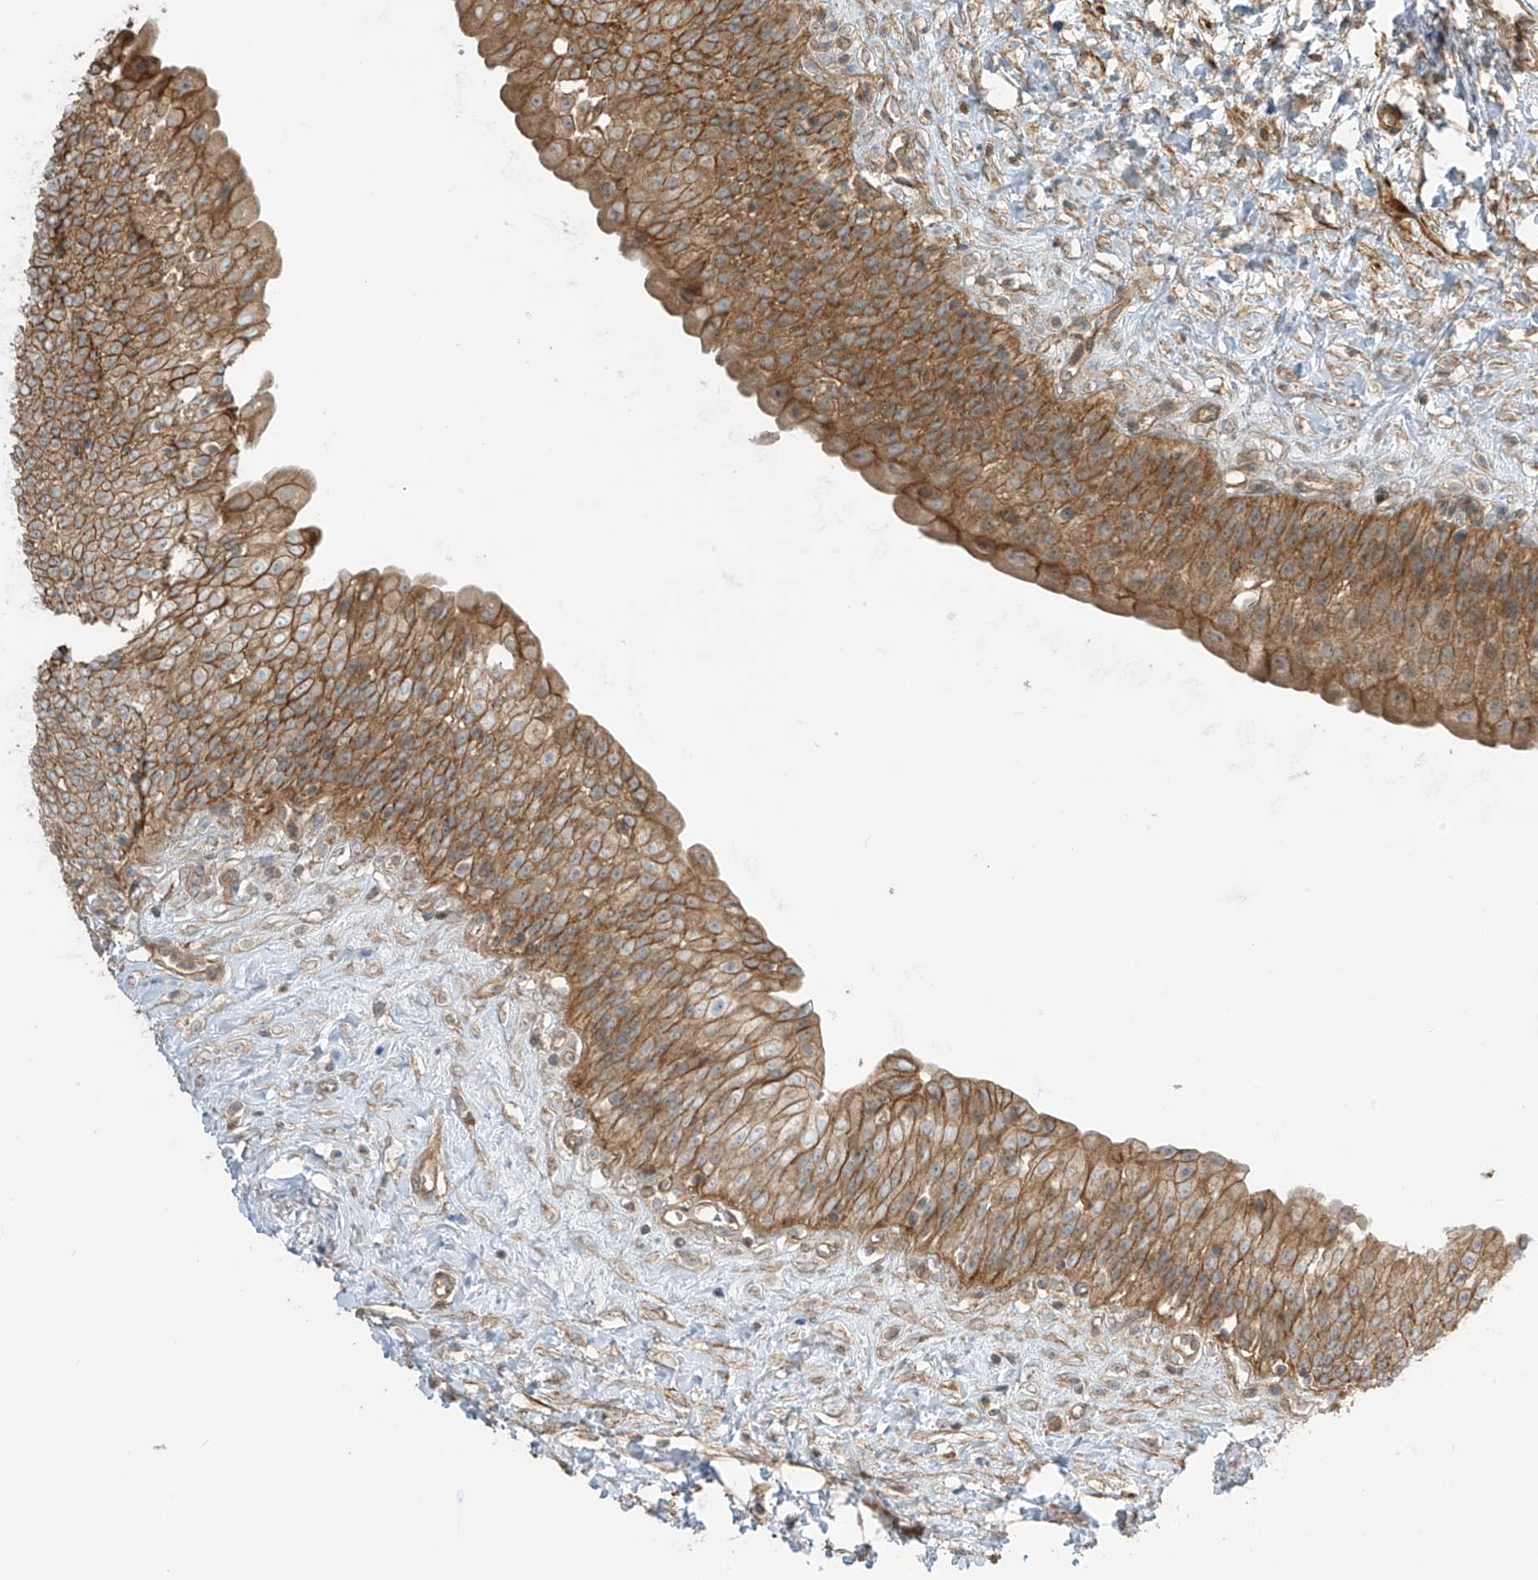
{"staining": {"intensity": "moderate", "quantity": ">75%", "location": "cytoplasmic/membranous"}, "tissue": "urinary bladder", "cell_type": "Urothelial cells", "image_type": "normal", "snomed": [{"axis": "morphology", "description": "Normal tissue, NOS"}, {"axis": "topography", "description": "Urinary bladder"}], "caption": "Urinary bladder stained for a protein demonstrates moderate cytoplasmic/membranous positivity in urothelial cells. The protein is stained brown, and the nuclei are stained in blue (DAB (3,3'-diaminobenzidine) IHC with brightfield microscopy, high magnification).", "gene": "ENTR1", "patient": {"sex": "male", "age": 51}}